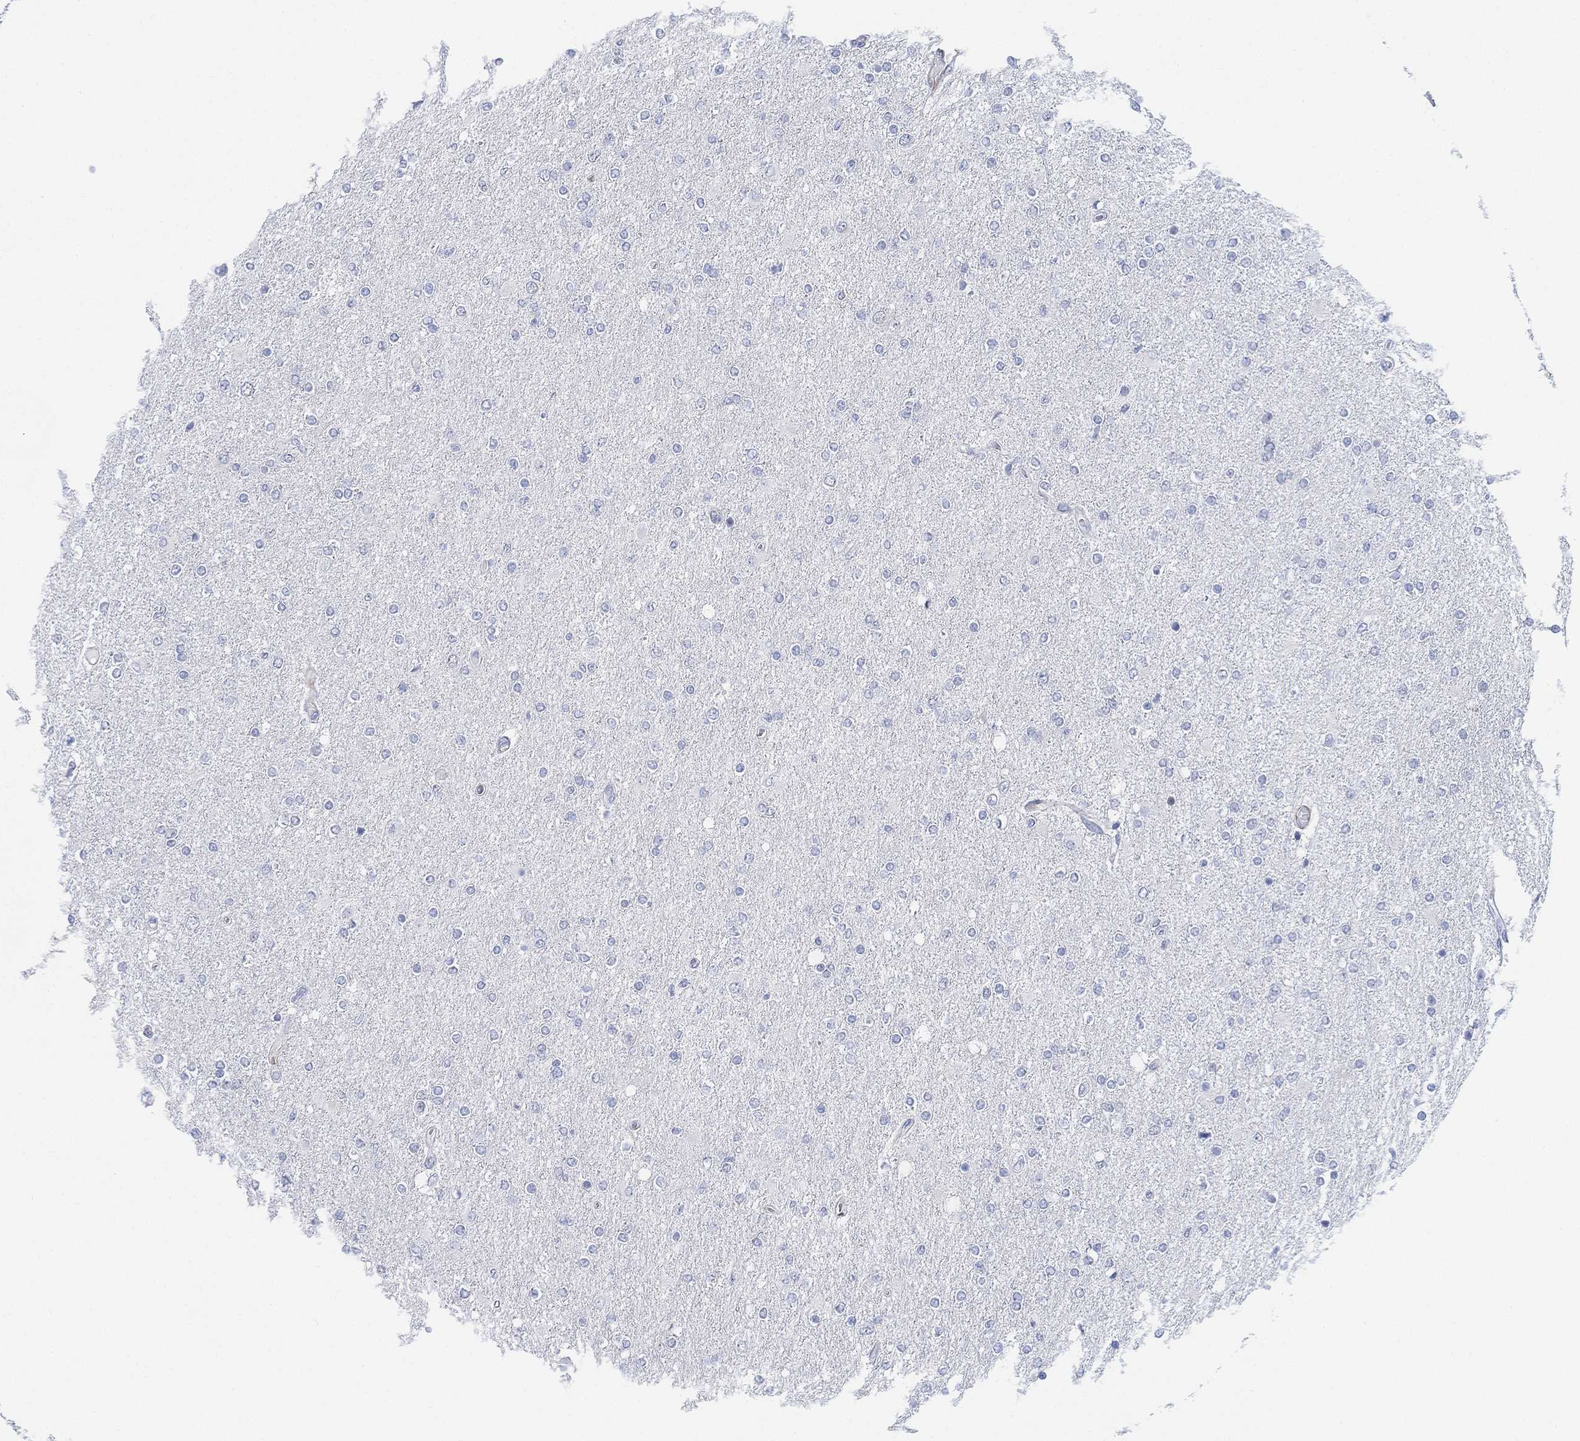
{"staining": {"intensity": "negative", "quantity": "none", "location": "none"}, "tissue": "glioma", "cell_type": "Tumor cells", "image_type": "cancer", "snomed": [{"axis": "morphology", "description": "Glioma, malignant, High grade"}, {"axis": "topography", "description": "Cerebral cortex"}], "caption": "Immunohistochemistry (IHC) micrograph of neoplastic tissue: human glioma stained with DAB shows no significant protein positivity in tumor cells. The staining was performed using DAB (3,3'-diaminobenzidine) to visualize the protein expression in brown, while the nuclei were stained in blue with hematoxylin (Magnification: 20x).", "gene": "PSKH2", "patient": {"sex": "male", "age": 70}}